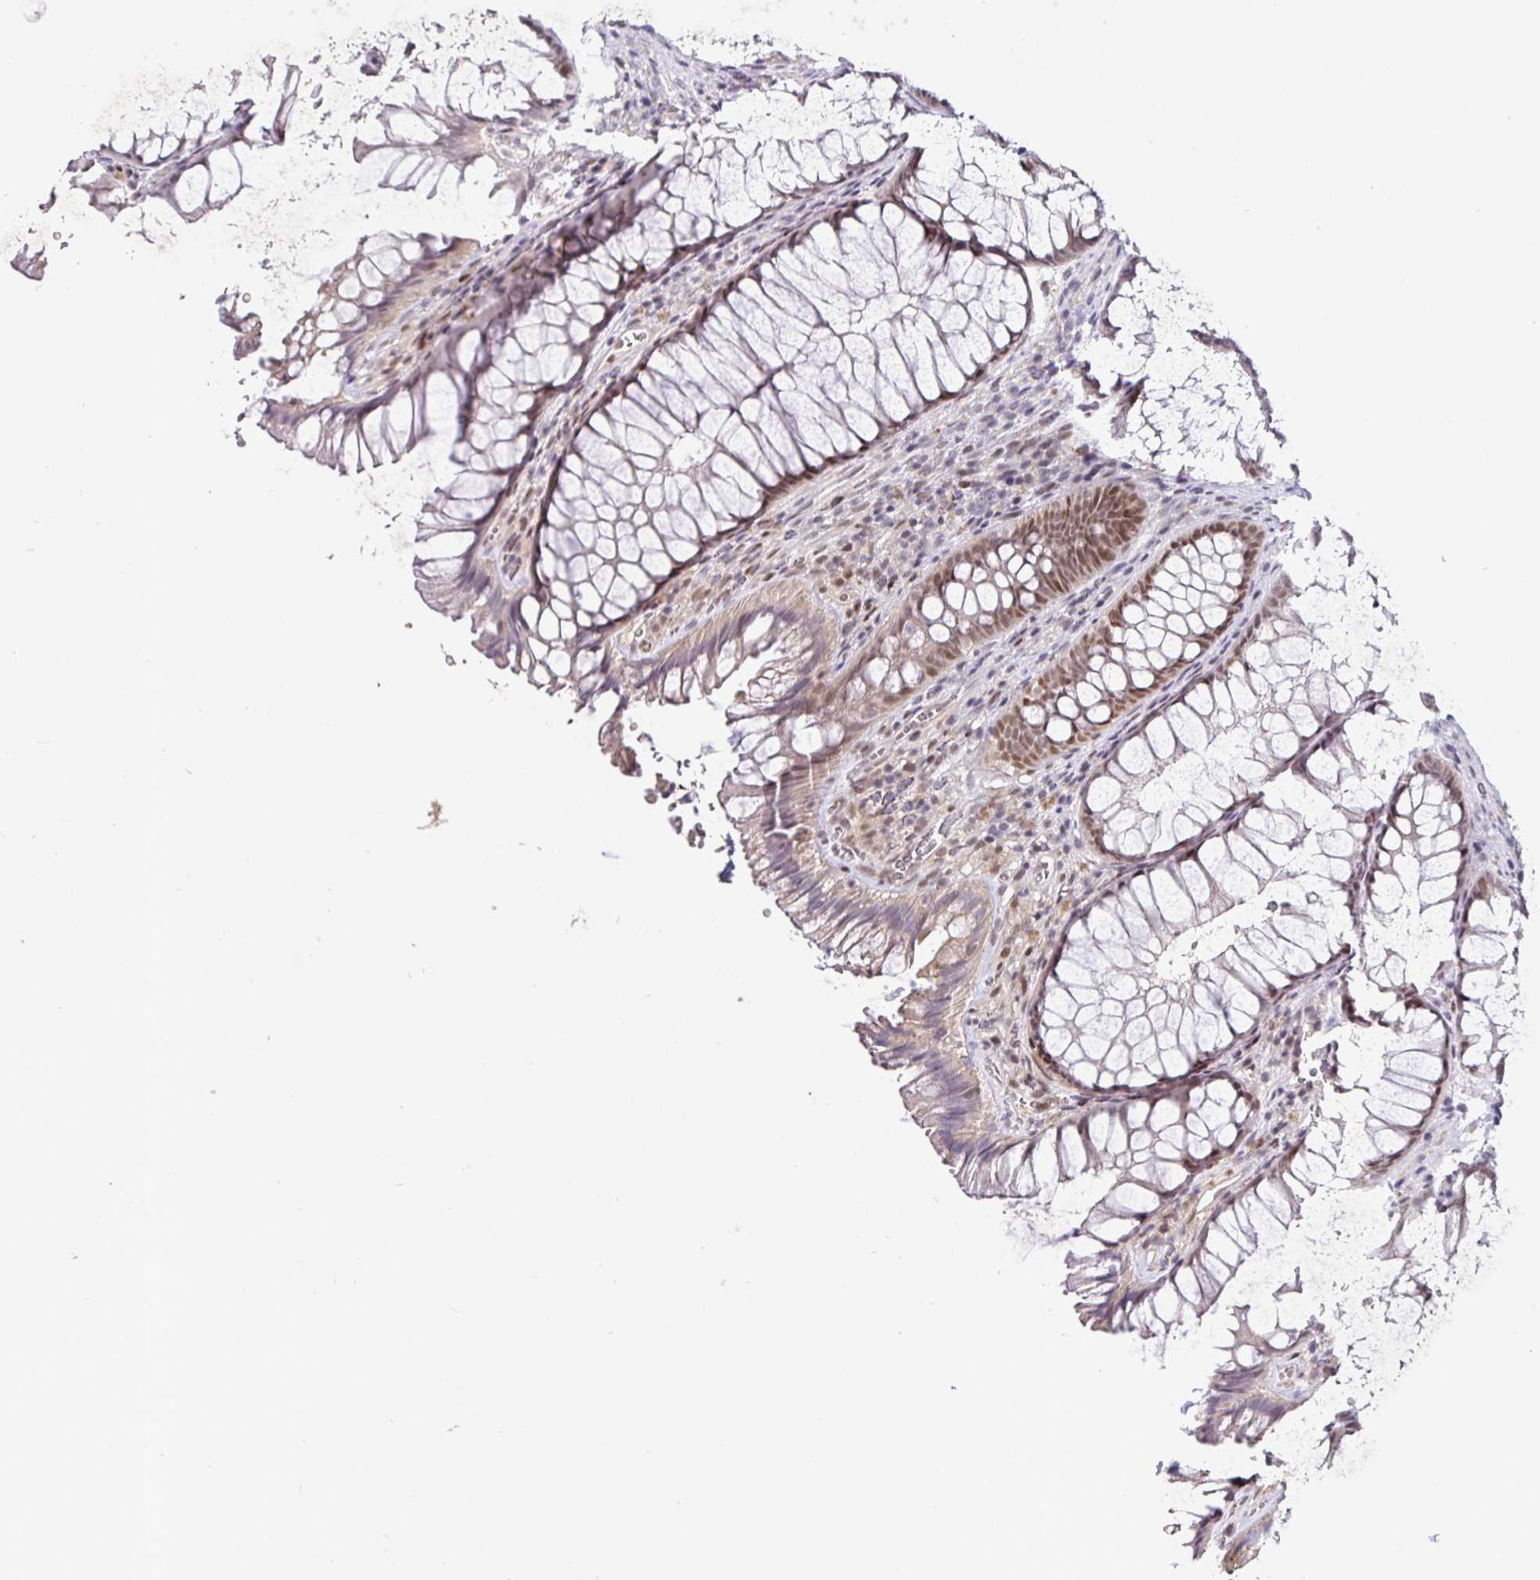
{"staining": {"intensity": "moderate", "quantity": "25%-75%", "location": "nuclear"}, "tissue": "rectum", "cell_type": "Glandular cells", "image_type": "normal", "snomed": [{"axis": "morphology", "description": "Normal tissue, NOS"}, {"axis": "topography", "description": "Rectum"}], "caption": "Immunohistochemistry (IHC) staining of unremarkable rectum, which exhibits medium levels of moderate nuclear positivity in about 25%-75% of glandular cells indicating moderate nuclear protein expression. The staining was performed using DAB (brown) for protein detection and nuclei were counterstained in hematoxylin (blue).", "gene": "NUP188", "patient": {"sex": "male", "age": 53}}